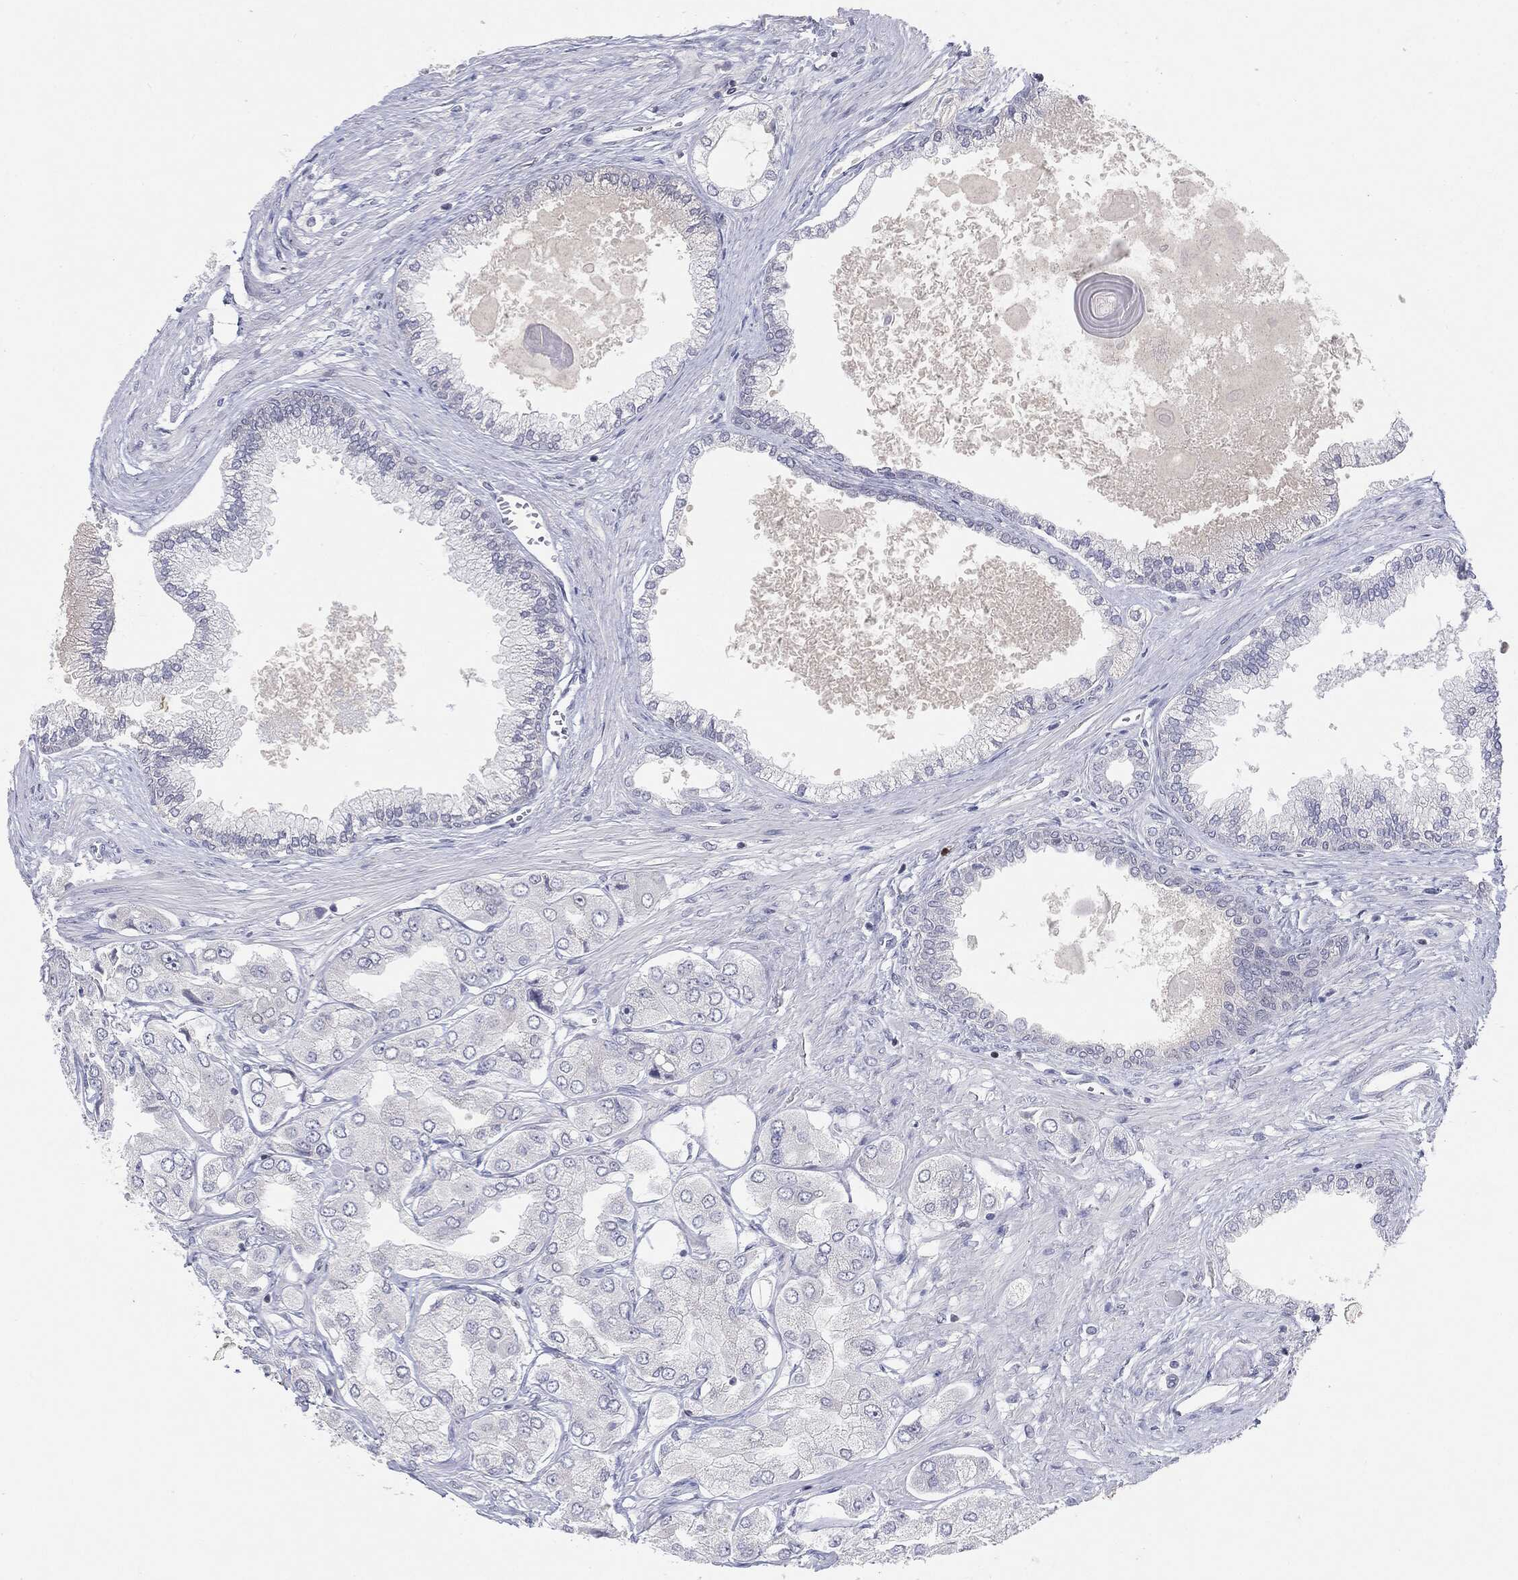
{"staining": {"intensity": "negative", "quantity": "none", "location": "none"}, "tissue": "prostate cancer", "cell_type": "Tumor cells", "image_type": "cancer", "snomed": [{"axis": "morphology", "description": "Adenocarcinoma, Low grade"}, {"axis": "topography", "description": "Prostate"}], "caption": "Tumor cells show no significant positivity in low-grade adenocarcinoma (prostate).", "gene": "KIF2C", "patient": {"sex": "male", "age": 69}}